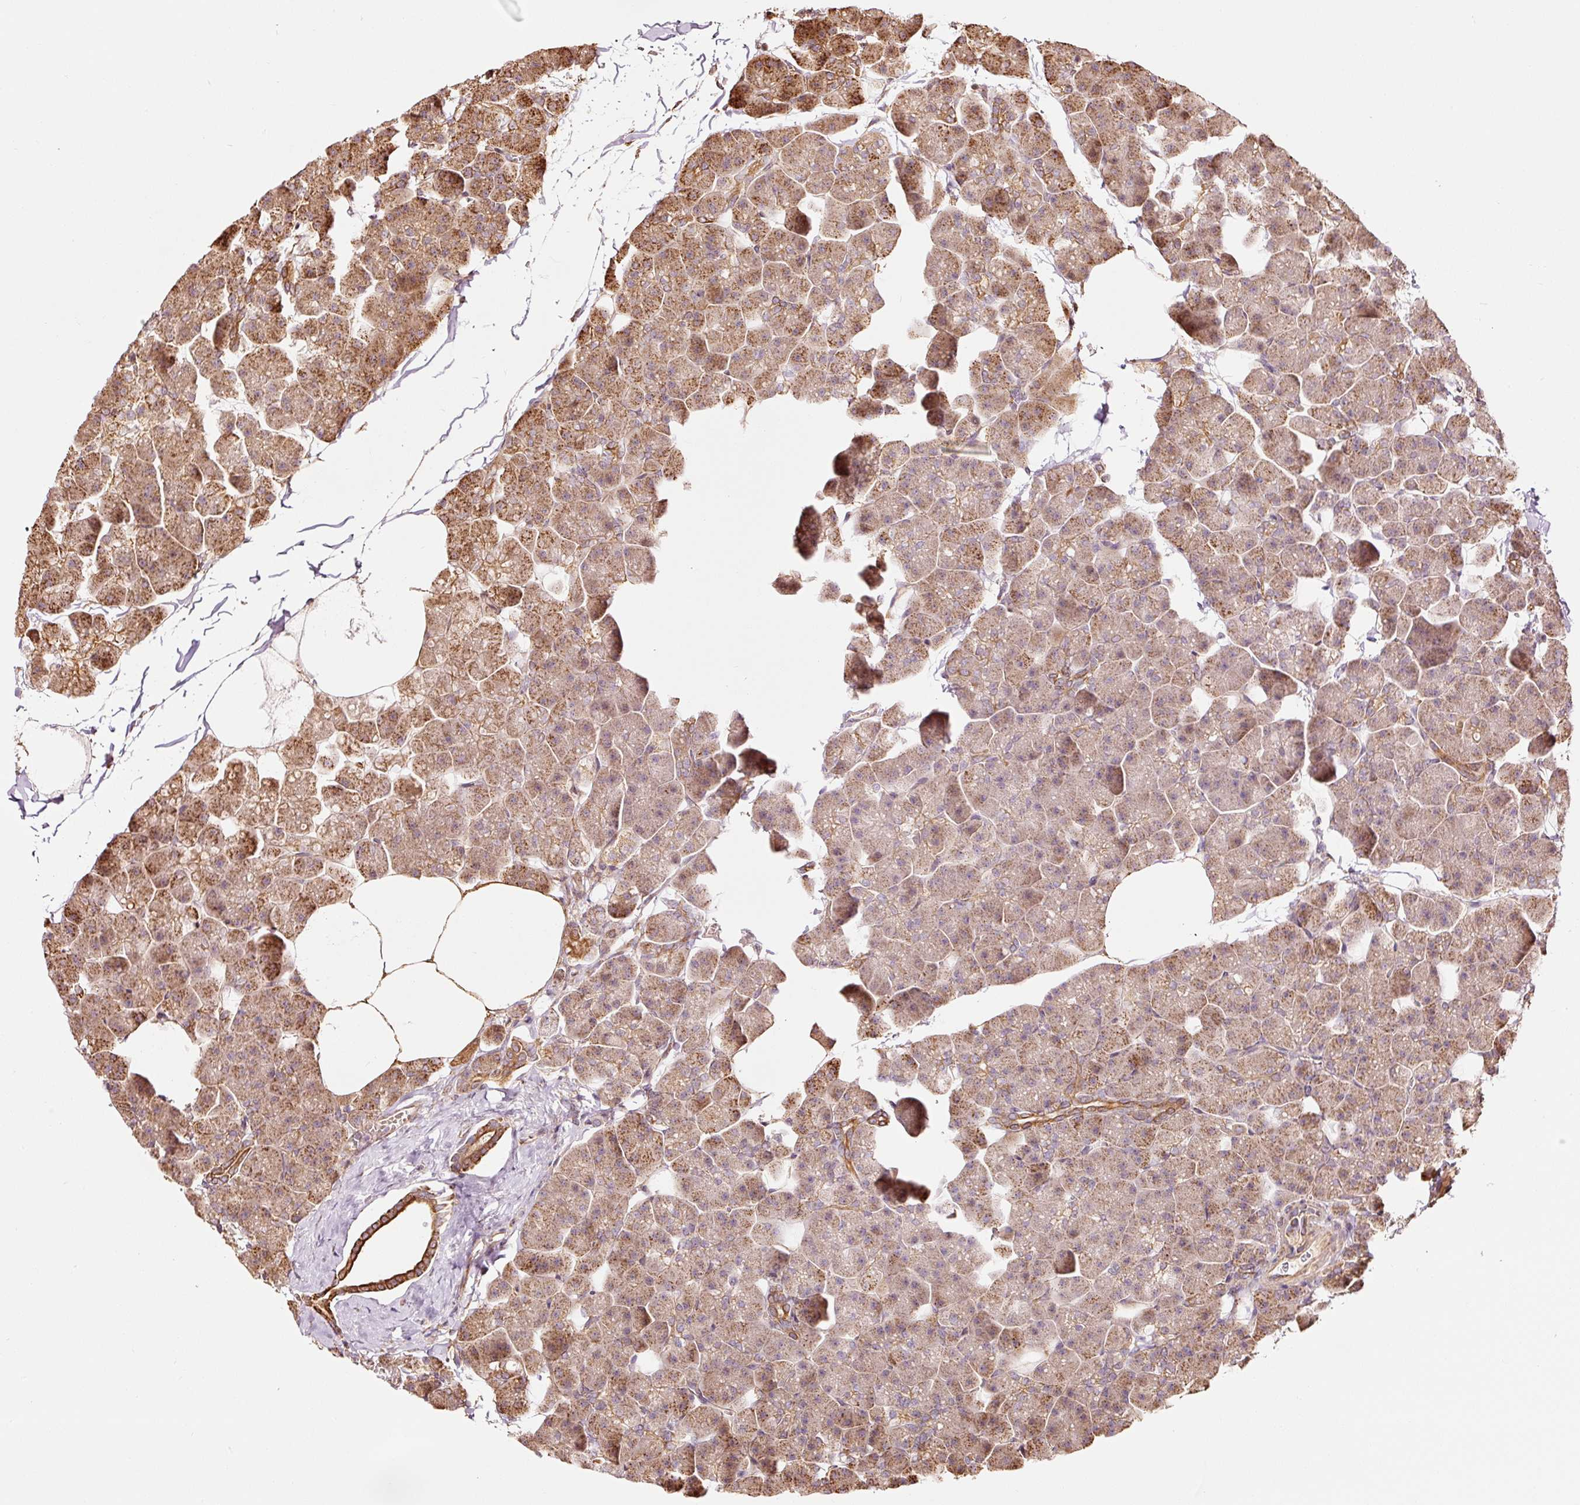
{"staining": {"intensity": "strong", "quantity": "25%-75%", "location": "cytoplasmic/membranous"}, "tissue": "pancreas", "cell_type": "Exocrine glandular cells", "image_type": "normal", "snomed": [{"axis": "morphology", "description": "Normal tissue, NOS"}, {"axis": "topography", "description": "Pancreas"}], "caption": "The image exhibits staining of benign pancreas, revealing strong cytoplasmic/membranous protein positivity (brown color) within exocrine glandular cells. (brown staining indicates protein expression, while blue staining denotes nuclei).", "gene": "ETF1", "patient": {"sex": "male", "age": 35}}